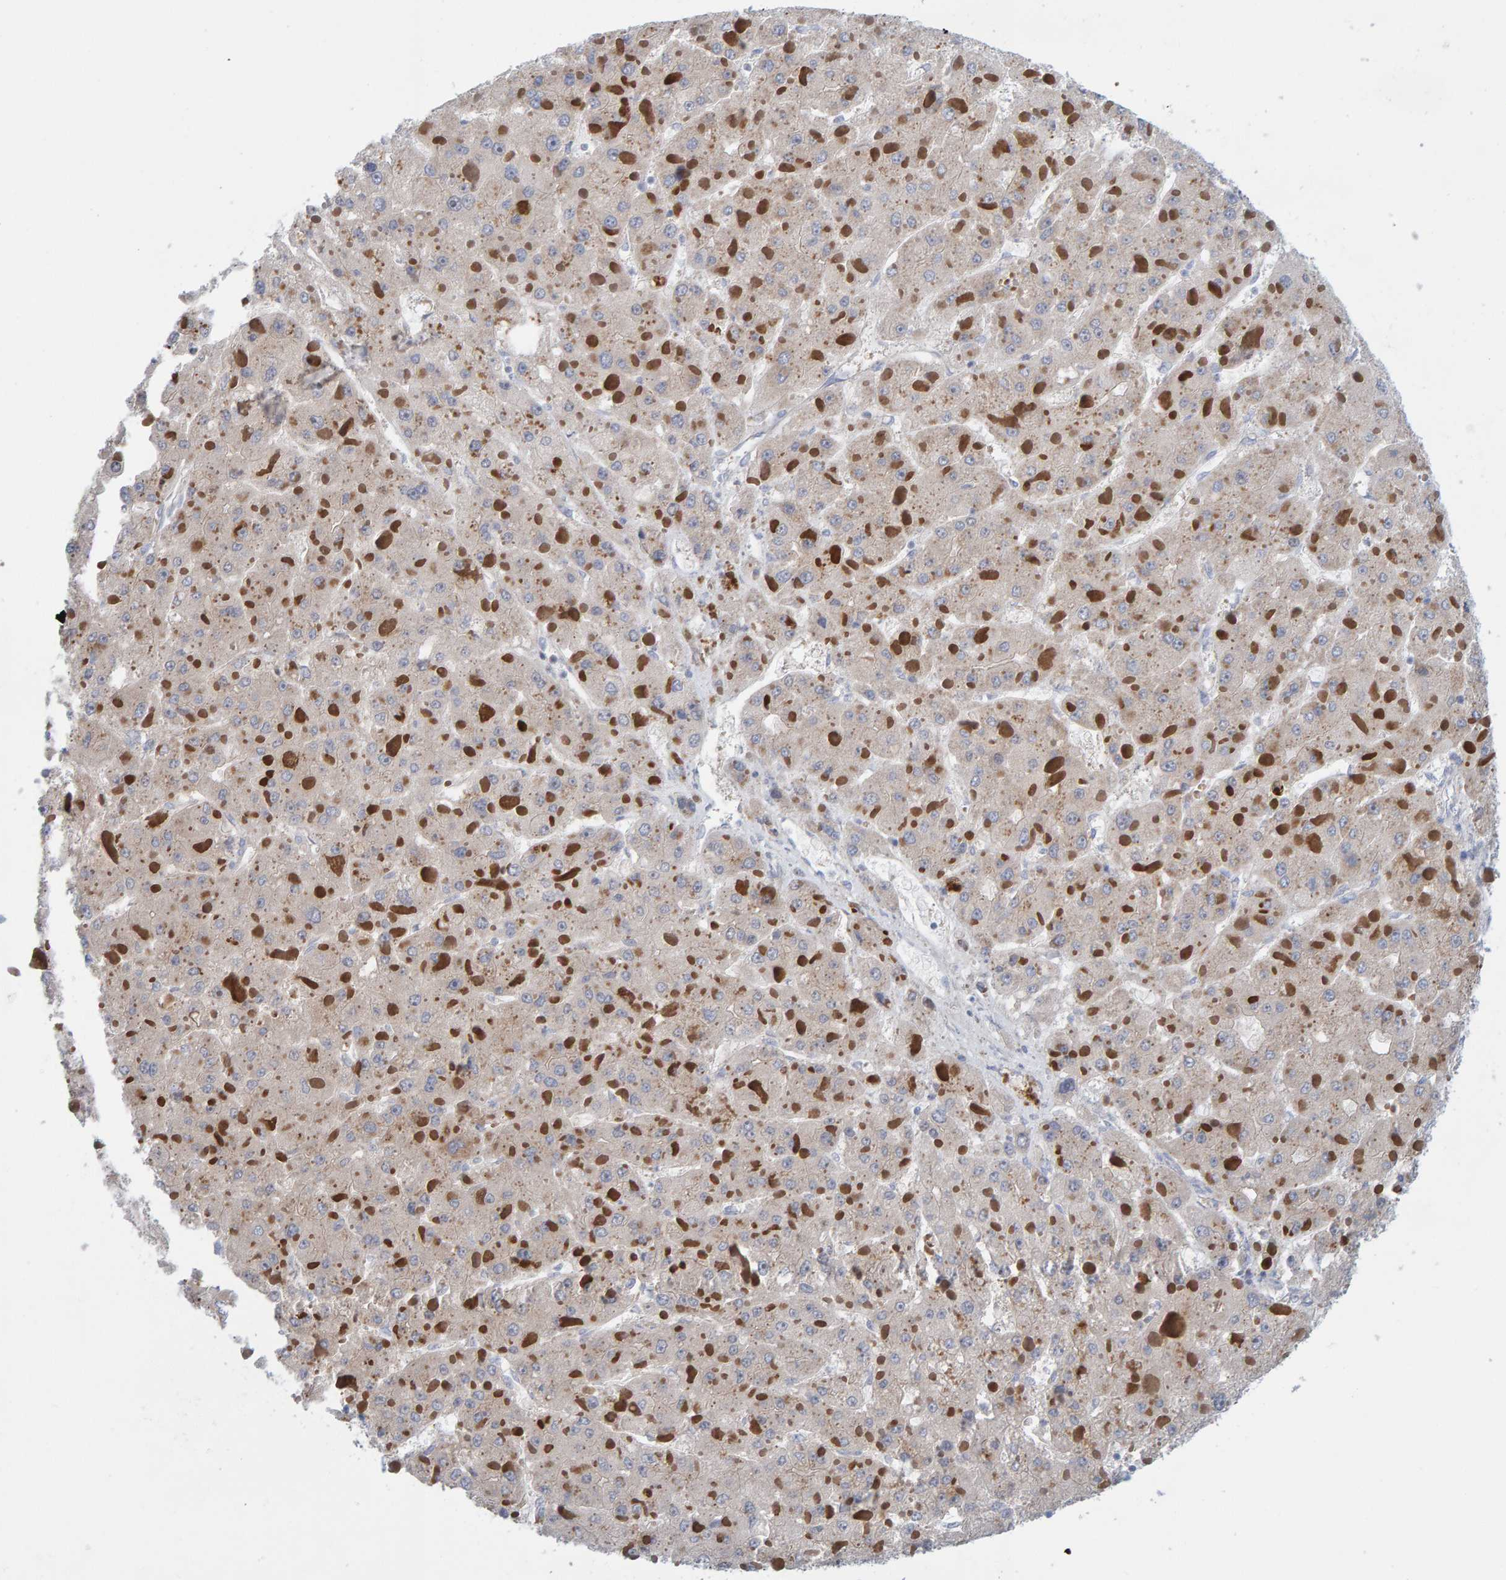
{"staining": {"intensity": "weak", "quantity": ">75%", "location": "cytoplasmic/membranous"}, "tissue": "liver cancer", "cell_type": "Tumor cells", "image_type": "cancer", "snomed": [{"axis": "morphology", "description": "Carcinoma, Hepatocellular, NOS"}, {"axis": "topography", "description": "Liver"}], "caption": "Liver cancer (hepatocellular carcinoma) stained with DAB immunohistochemistry exhibits low levels of weak cytoplasmic/membranous positivity in about >75% of tumor cells.", "gene": "ZC3H3", "patient": {"sex": "female", "age": 73}}